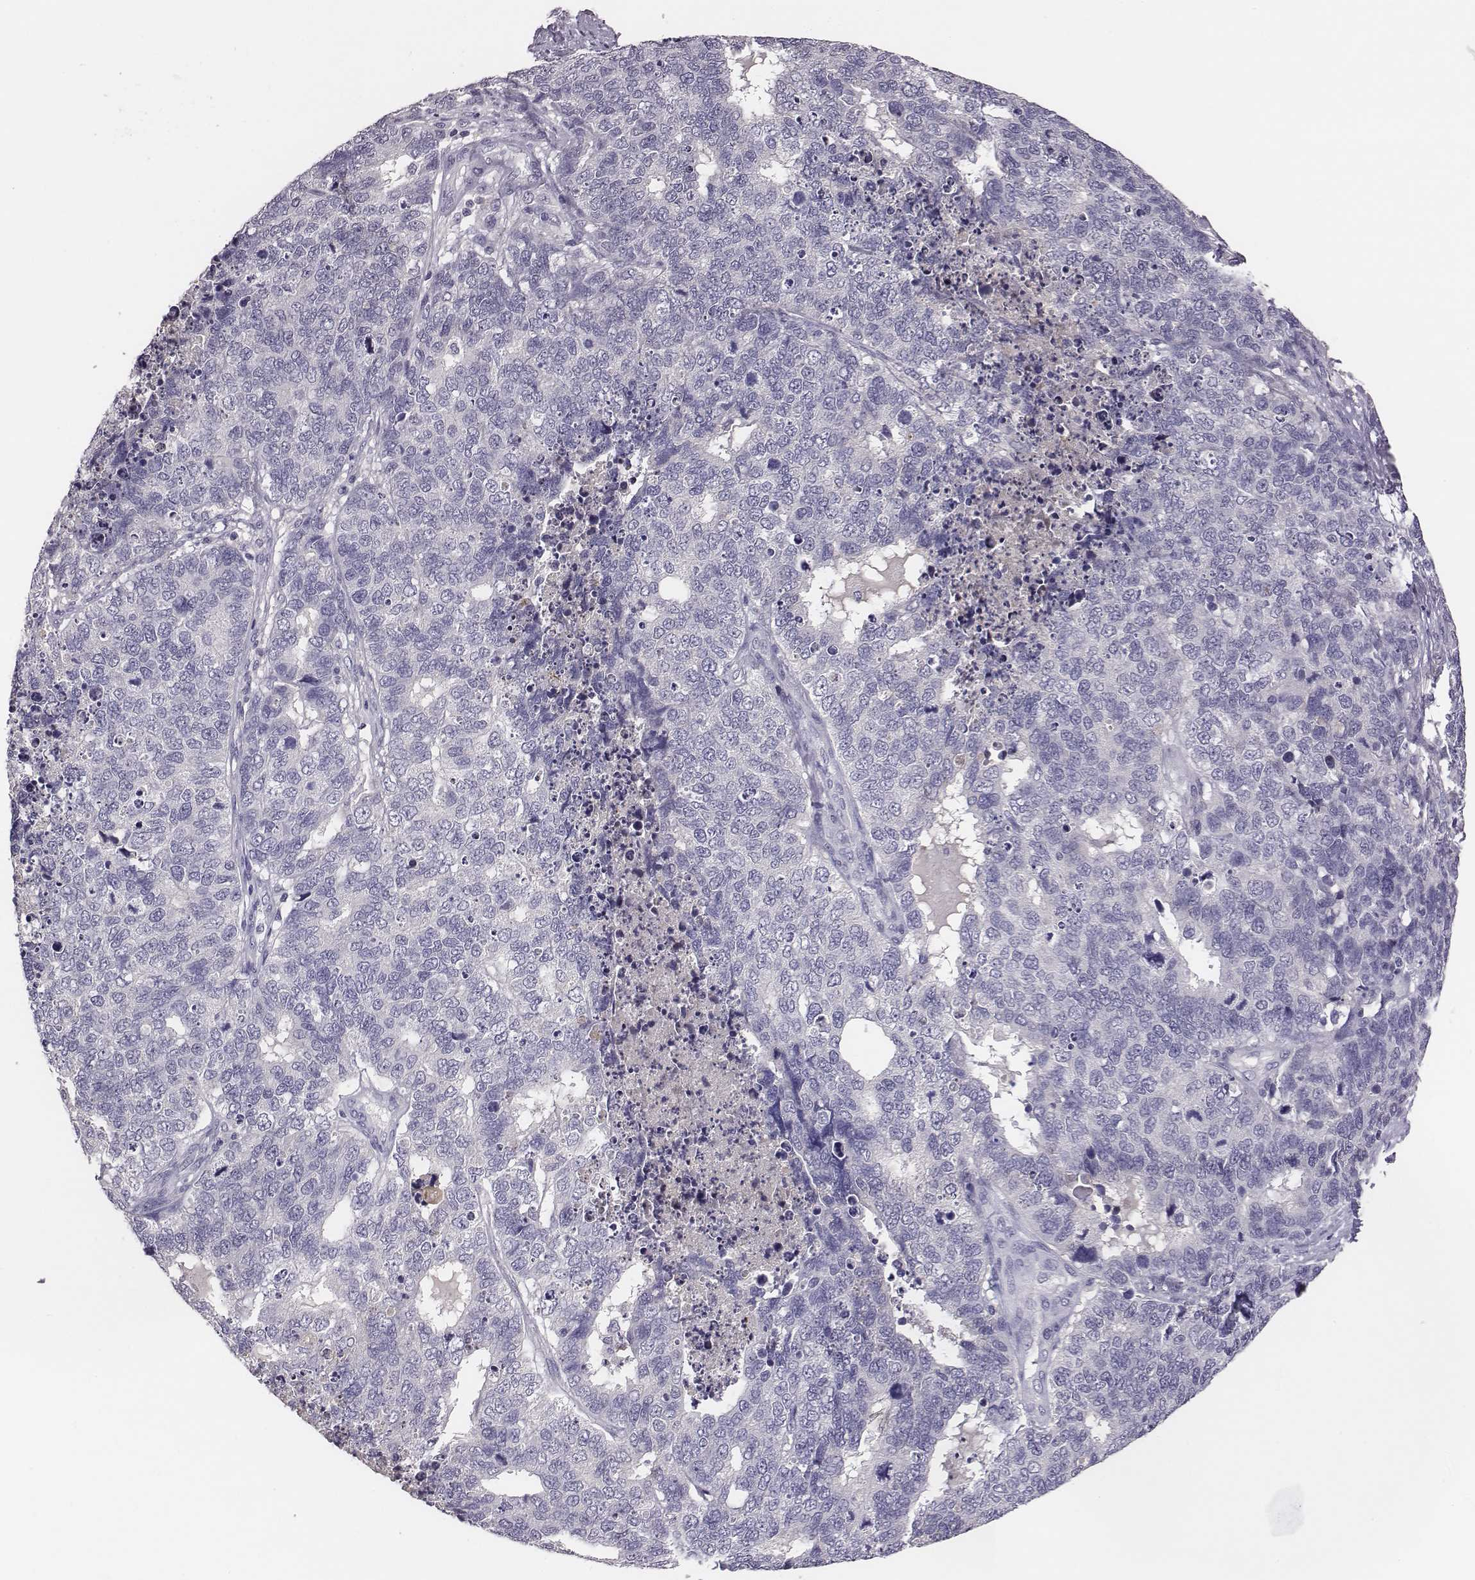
{"staining": {"intensity": "negative", "quantity": "none", "location": "none"}, "tissue": "cervical cancer", "cell_type": "Tumor cells", "image_type": "cancer", "snomed": [{"axis": "morphology", "description": "Squamous cell carcinoma, NOS"}, {"axis": "topography", "description": "Cervix"}], "caption": "High magnification brightfield microscopy of cervical cancer (squamous cell carcinoma) stained with DAB (brown) and counterstained with hematoxylin (blue): tumor cells show no significant expression.", "gene": "EN1", "patient": {"sex": "female", "age": 63}}